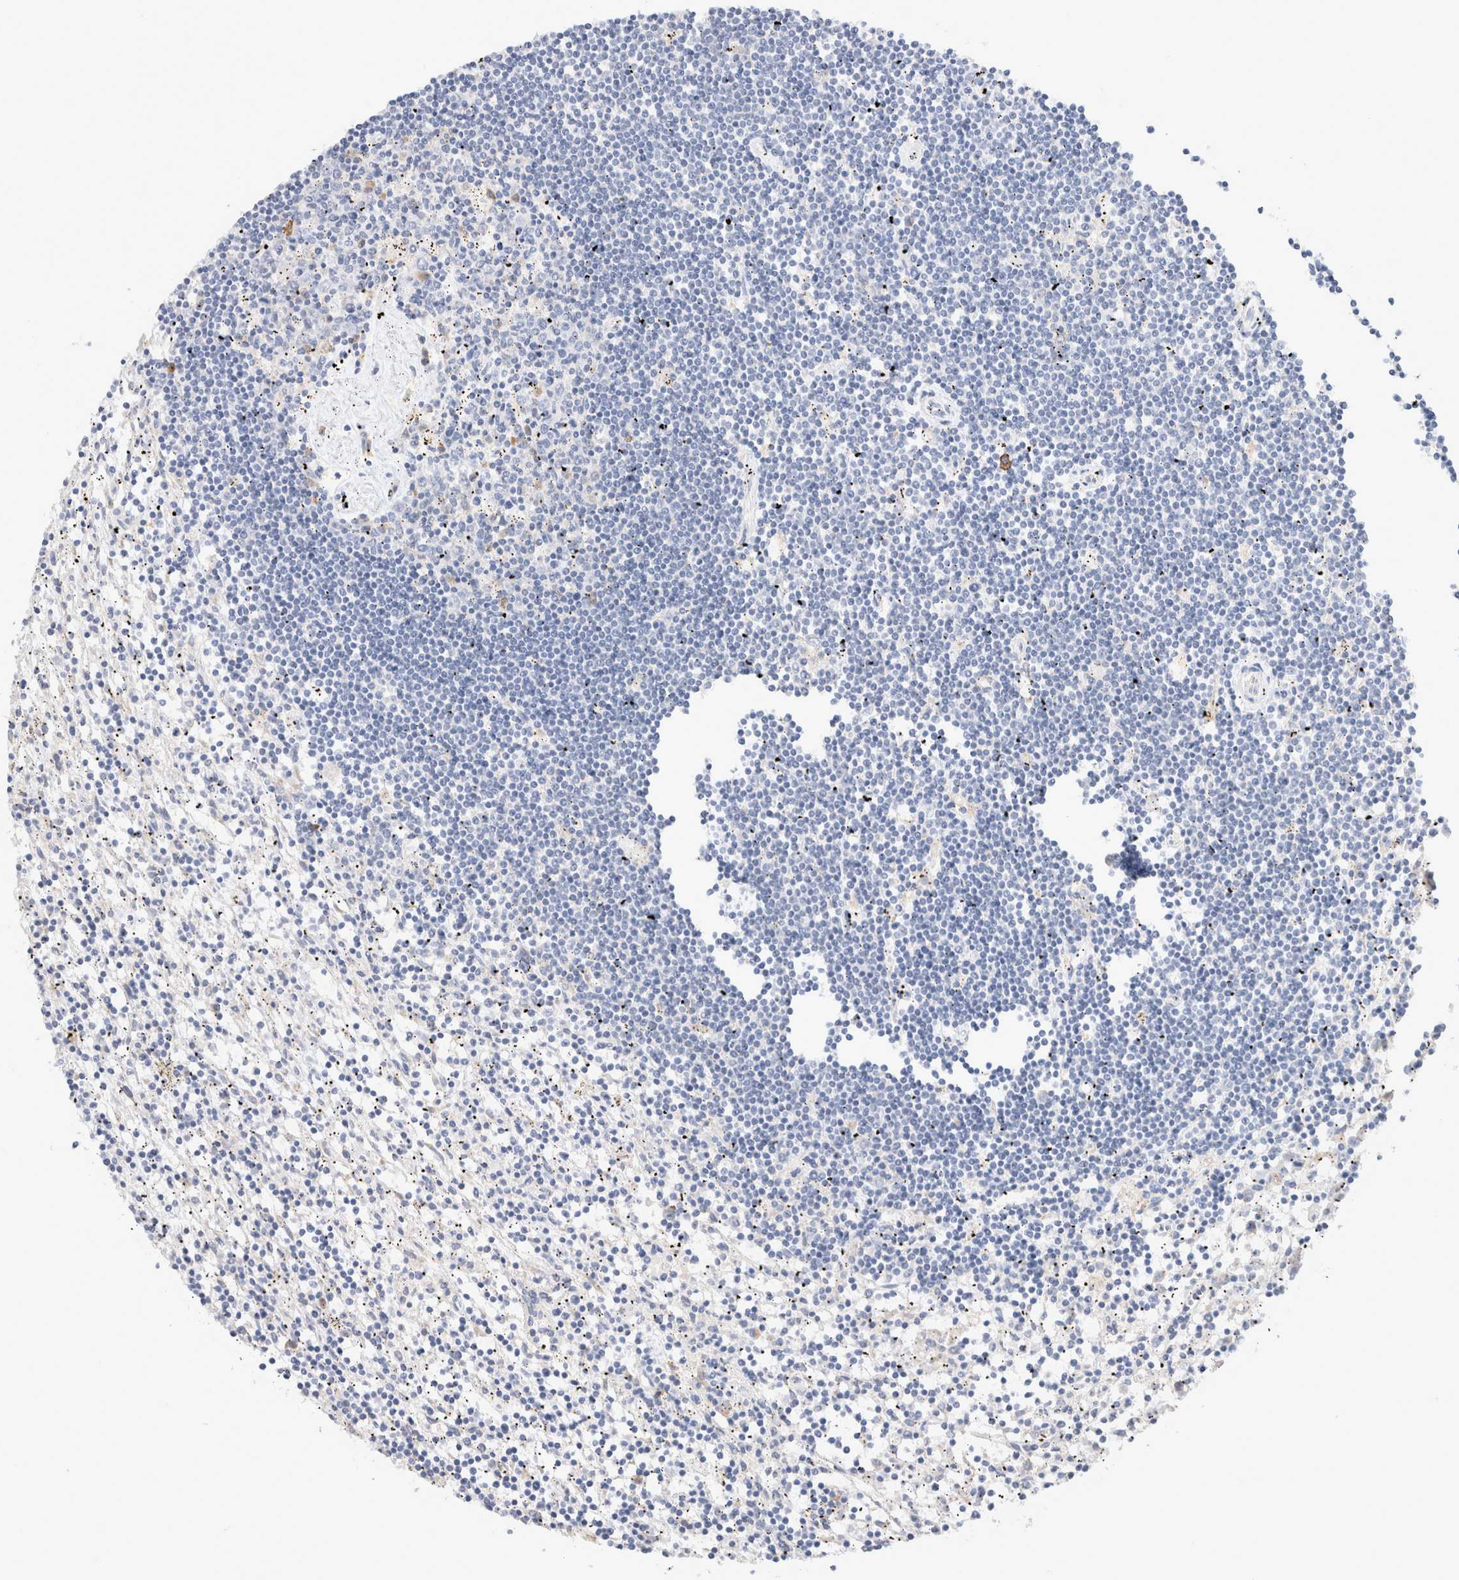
{"staining": {"intensity": "negative", "quantity": "none", "location": "none"}, "tissue": "lymphoma", "cell_type": "Tumor cells", "image_type": "cancer", "snomed": [{"axis": "morphology", "description": "Malignant lymphoma, non-Hodgkin's type, Low grade"}, {"axis": "topography", "description": "Spleen"}], "caption": "Immunohistochemical staining of malignant lymphoma, non-Hodgkin's type (low-grade) displays no significant staining in tumor cells. (Brightfield microscopy of DAB (3,3'-diaminobenzidine) immunohistochemistry (IHC) at high magnification).", "gene": "GADD45G", "patient": {"sex": "male", "age": 76}}